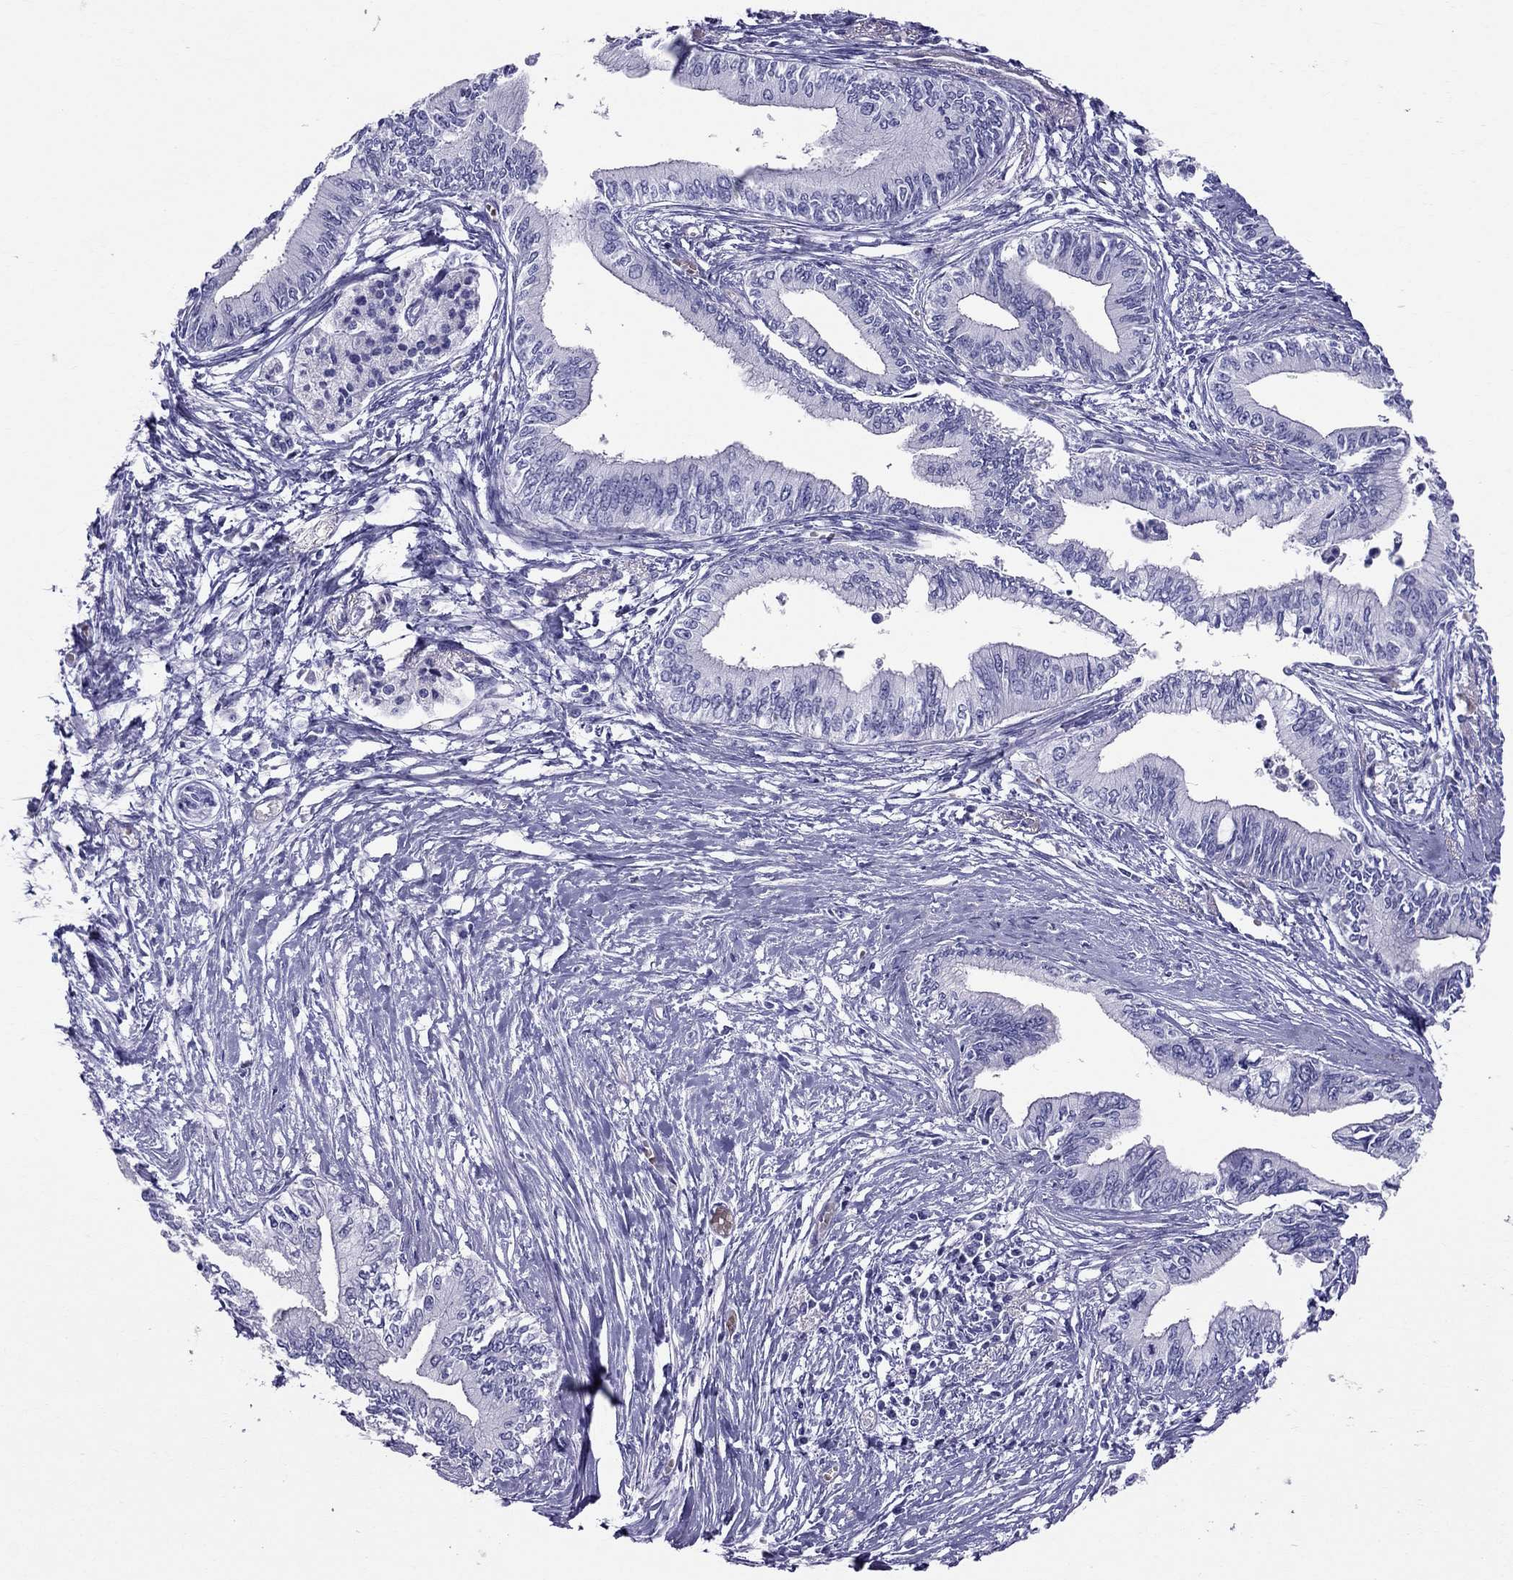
{"staining": {"intensity": "negative", "quantity": "none", "location": "none"}, "tissue": "pancreatic cancer", "cell_type": "Tumor cells", "image_type": "cancer", "snomed": [{"axis": "morphology", "description": "Adenocarcinoma, NOS"}, {"axis": "topography", "description": "Pancreas"}], "caption": "DAB immunohistochemical staining of human pancreatic cancer demonstrates no significant staining in tumor cells.", "gene": "DNAAF6", "patient": {"sex": "female", "age": 61}}